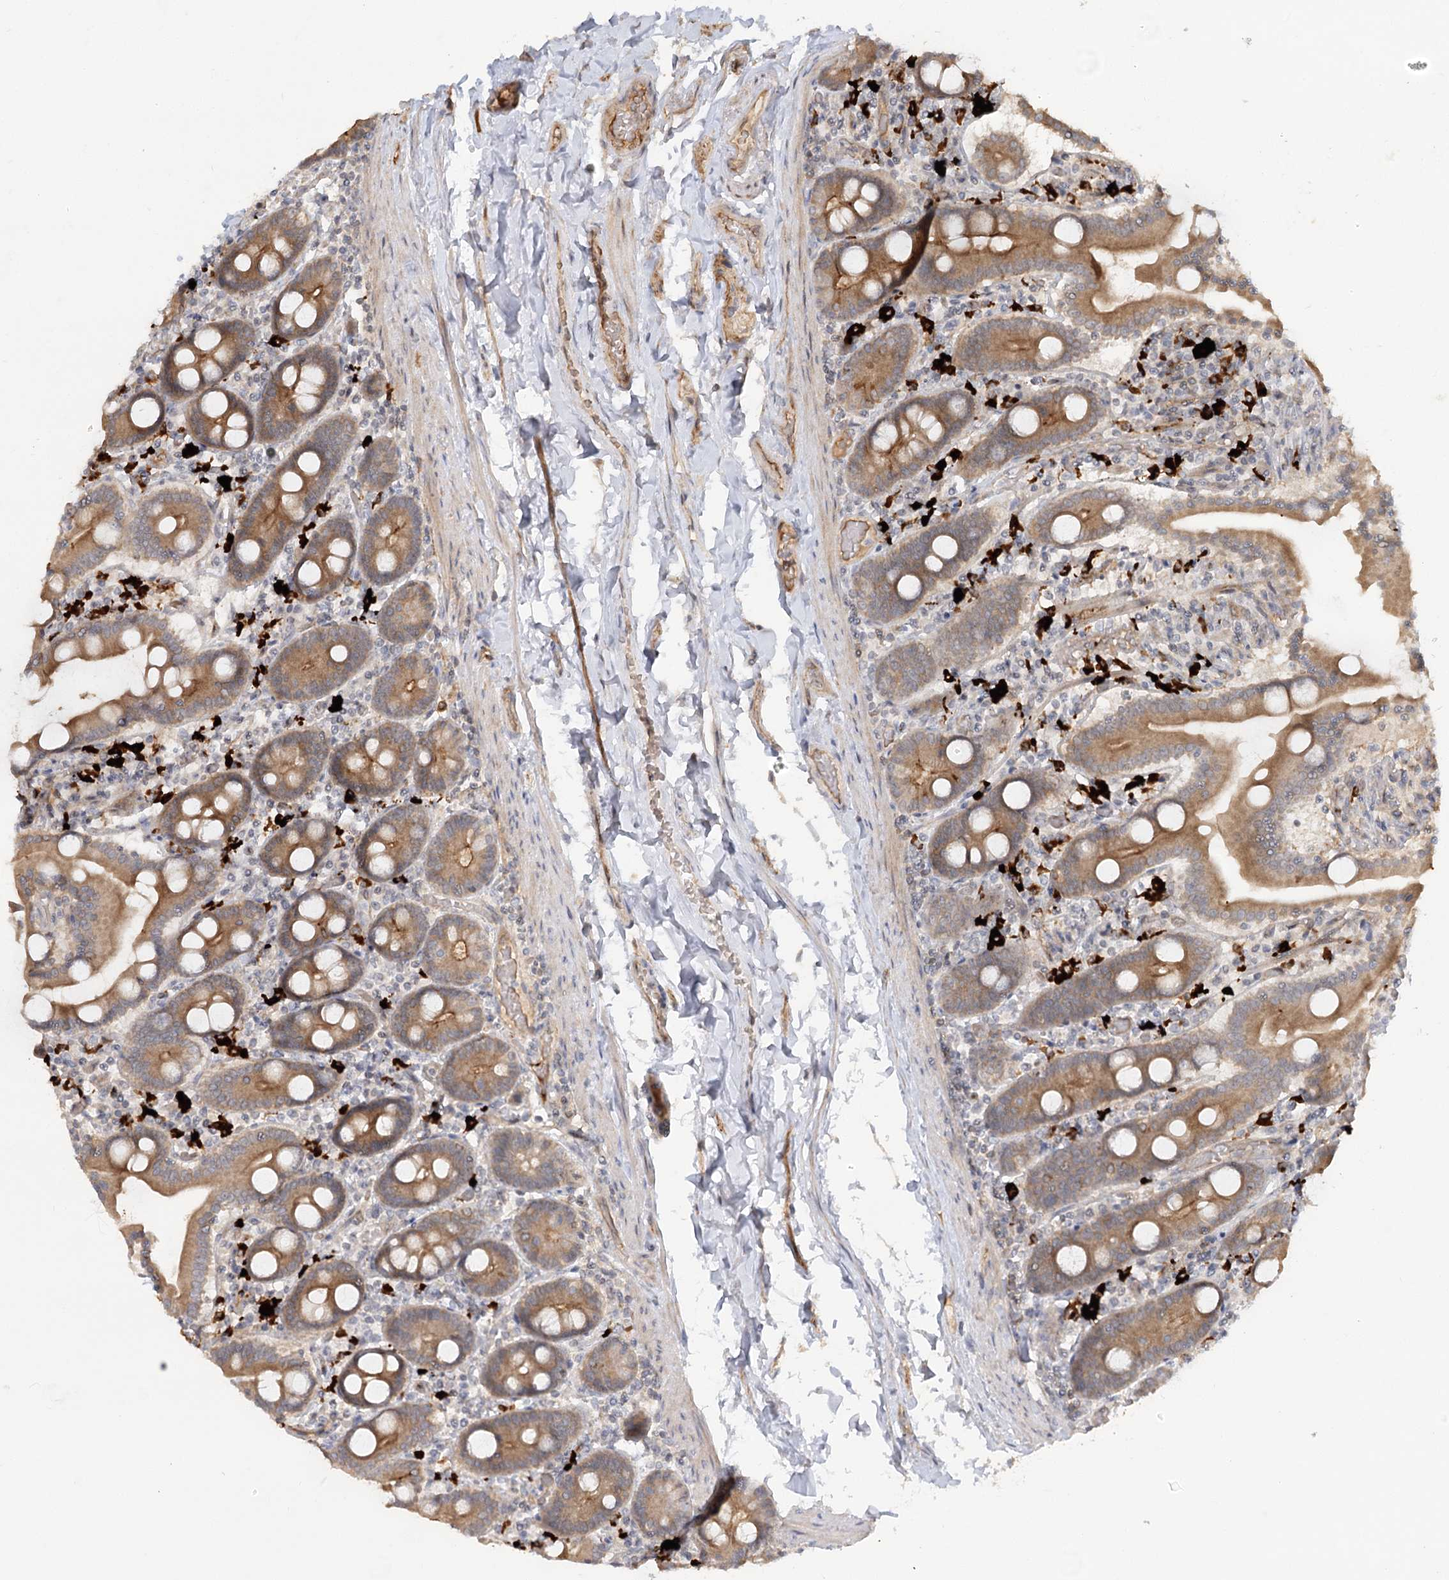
{"staining": {"intensity": "moderate", "quantity": ">75%", "location": "cytoplasmic/membranous"}, "tissue": "duodenum", "cell_type": "Glandular cells", "image_type": "normal", "snomed": [{"axis": "morphology", "description": "Normal tissue, NOS"}, {"axis": "topography", "description": "Duodenum"}], "caption": "Duodenum stained for a protein reveals moderate cytoplasmic/membranous positivity in glandular cells. (DAB (3,3'-diaminobenzidine) = brown stain, brightfield microscopy at high magnification).", "gene": "GUCY2C", "patient": {"sex": "male", "age": 55}}